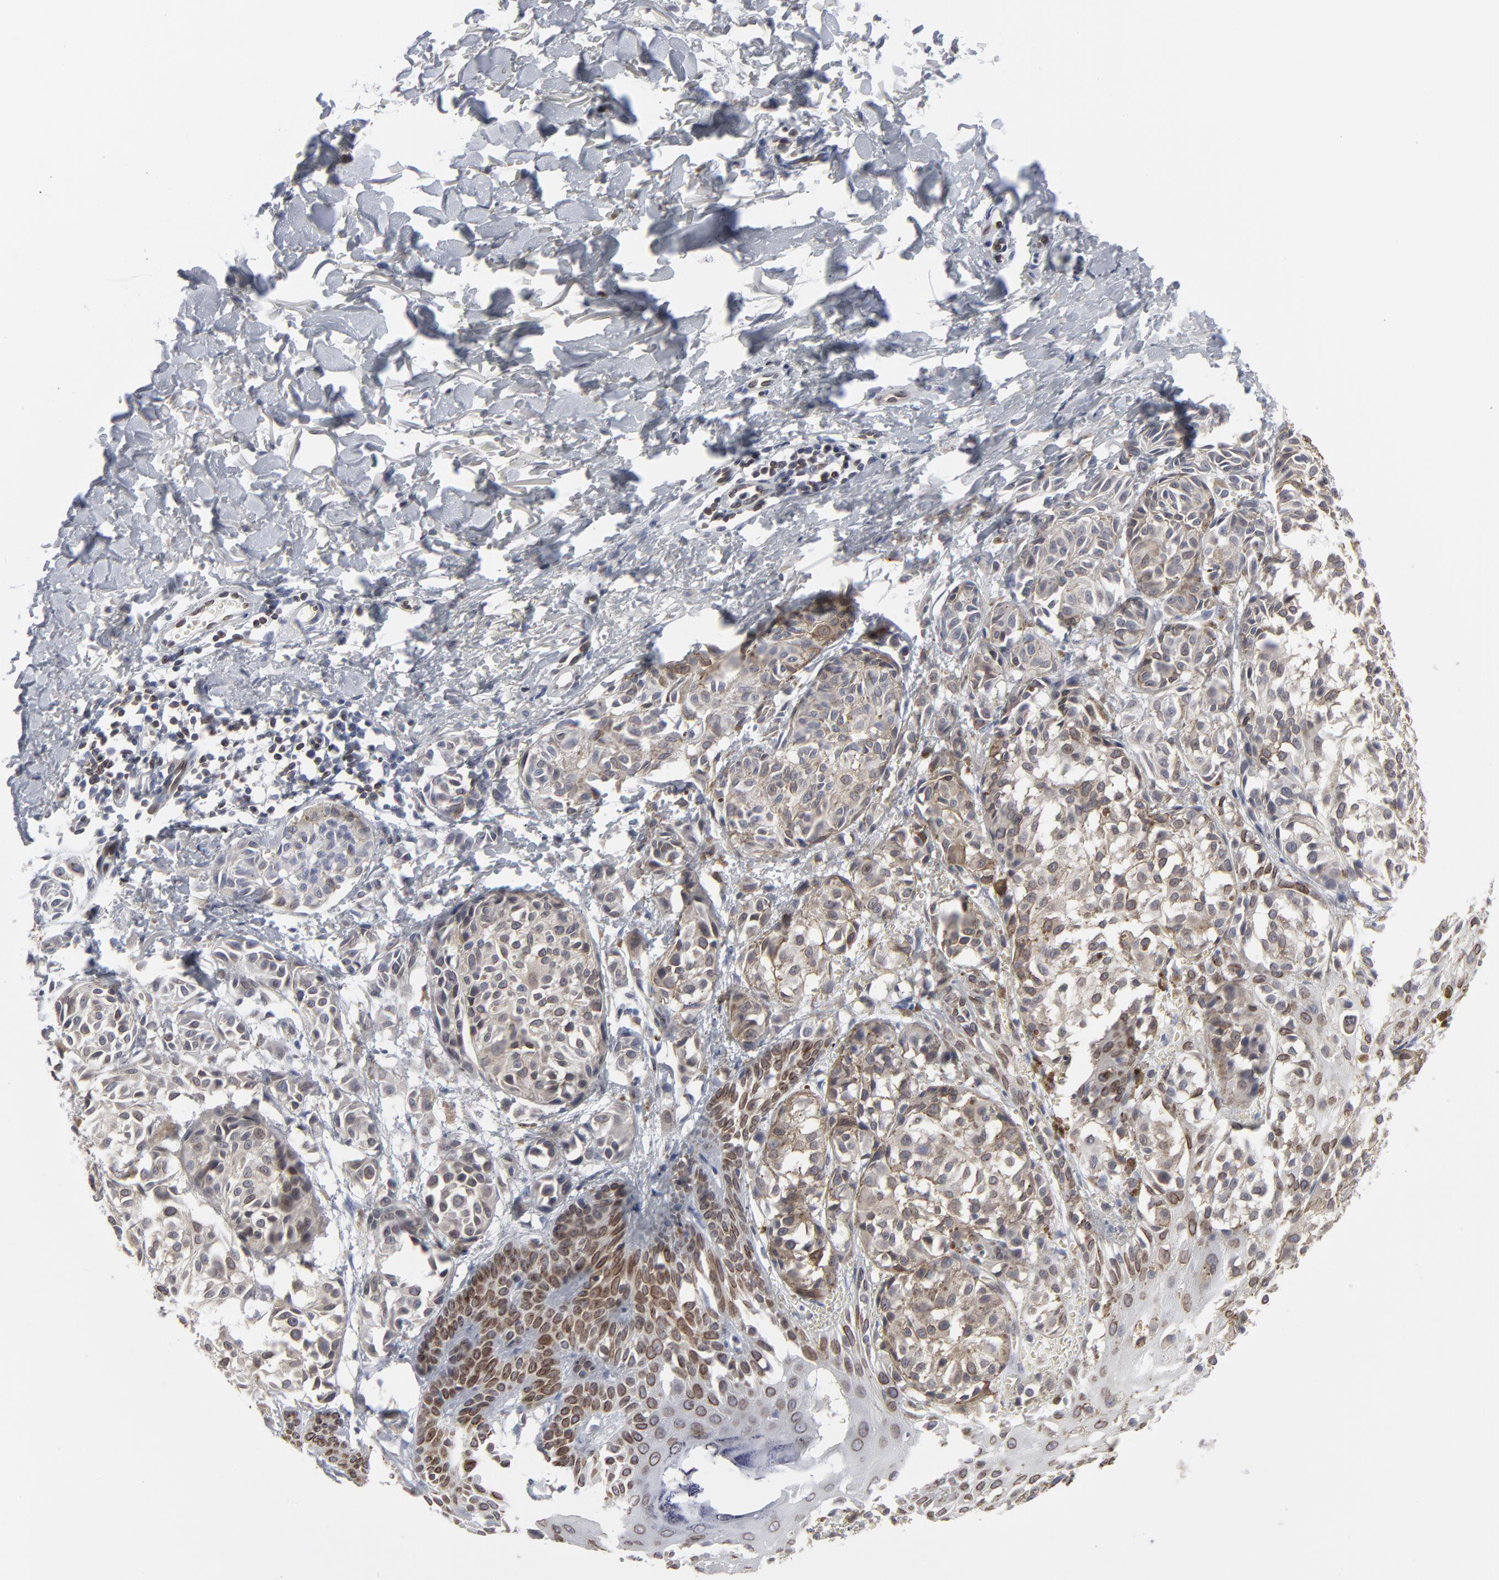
{"staining": {"intensity": "moderate", "quantity": "25%-75%", "location": "cytoplasmic/membranous,nuclear"}, "tissue": "melanoma", "cell_type": "Tumor cells", "image_type": "cancer", "snomed": [{"axis": "morphology", "description": "Malignant melanoma, NOS"}, {"axis": "topography", "description": "Skin"}], "caption": "Human melanoma stained with a protein marker displays moderate staining in tumor cells.", "gene": "SYNE2", "patient": {"sex": "male", "age": 76}}